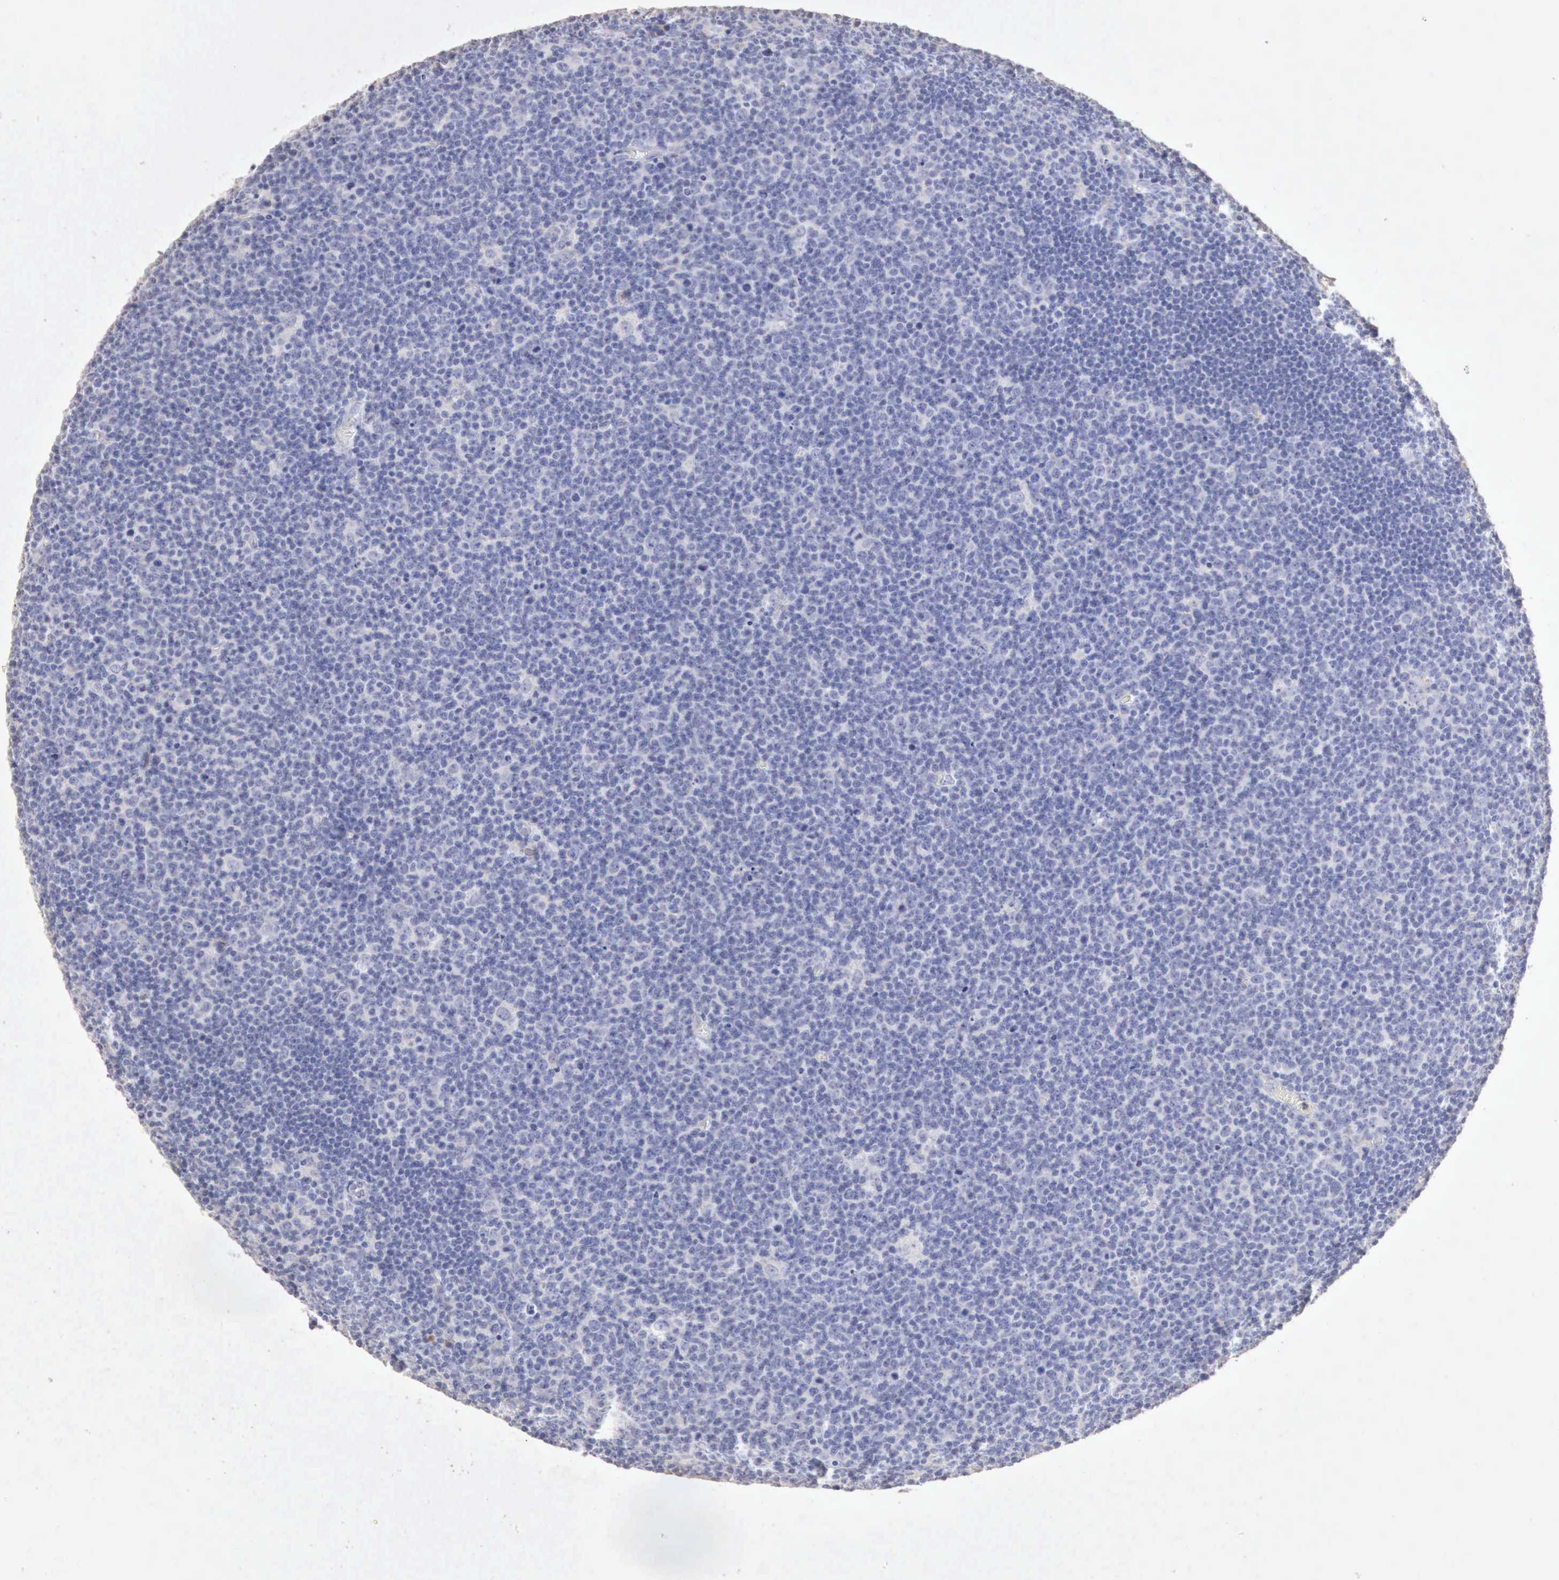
{"staining": {"intensity": "negative", "quantity": "none", "location": "none"}, "tissue": "lymphoma", "cell_type": "Tumor cells", "image_type": "cancer", "snomed": [{"axis": "morphology", "description": "Malignant lymphoma, non-Hodgkin's type, Low grade"}, {"axis": "topography", "description": "Lymph node"}], "caption": "Immunohistochemistry micrograph of neoplastic tissue: human lymphoma stained with DAB (3,3'-diaminobenzidine) displays no significant protein staining in tumor cells.", "gene": "KRT6B", "patient": {"sex": "male", "age": 74}}